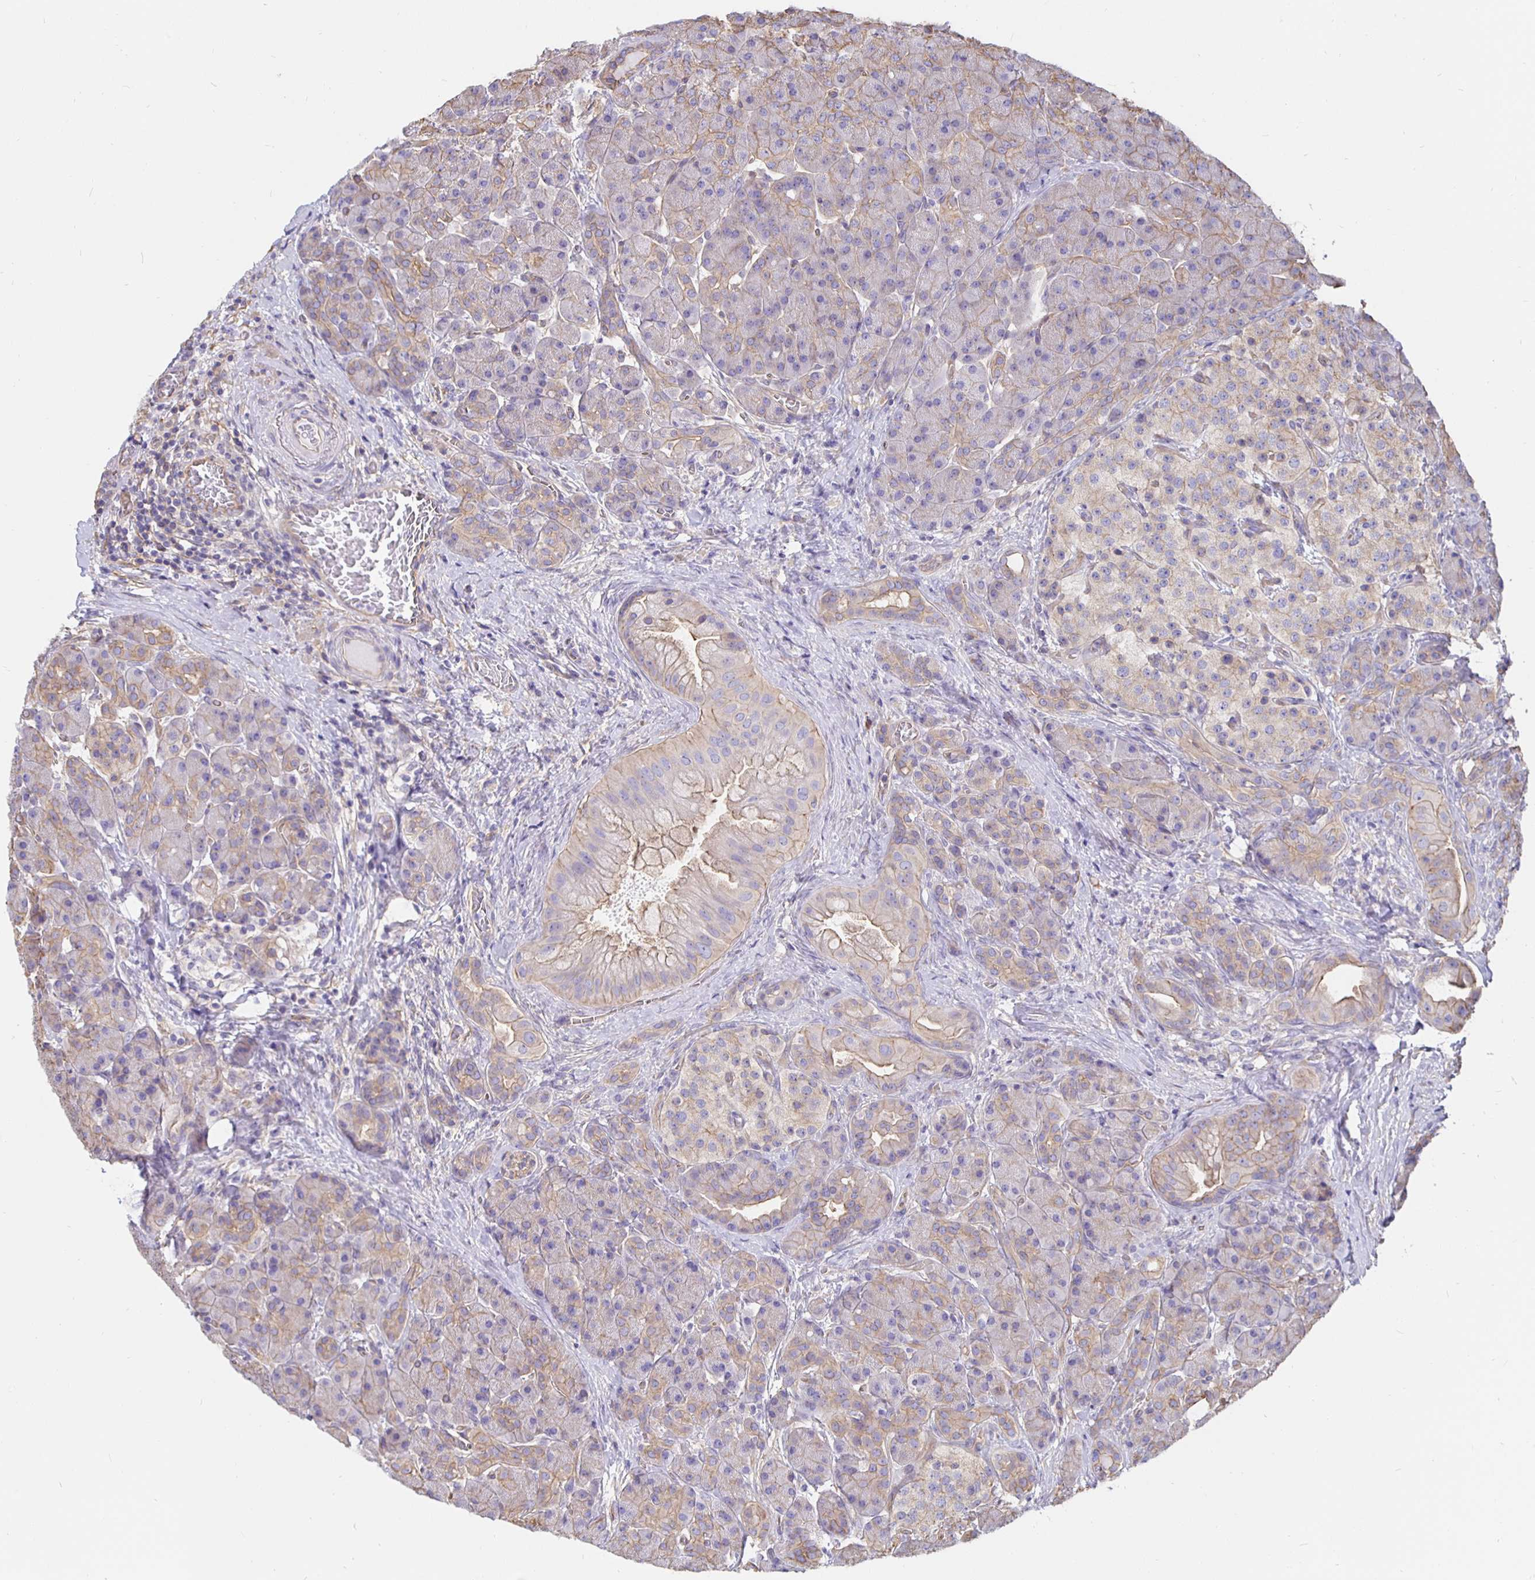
{"staining": {"intensity": "weak", "quantity": "<25%", "location": "cytoplasmic/membranous"}, "tissue": "pancreas", "cell_type": "Exocrine glandular cells", "image_type": "normal", "snomed": [{"axis": "morphology", "description": "Normal tissue, NOS"}, {"axis": "topography", "description": "Pancreas"}], "caption": "This is an IHC micrograph of benign pancreas. There is no positivity in exocrine glandular cells.", "gene": "ARHGEF39", "patient": {"sex": "male", "age": 55}}